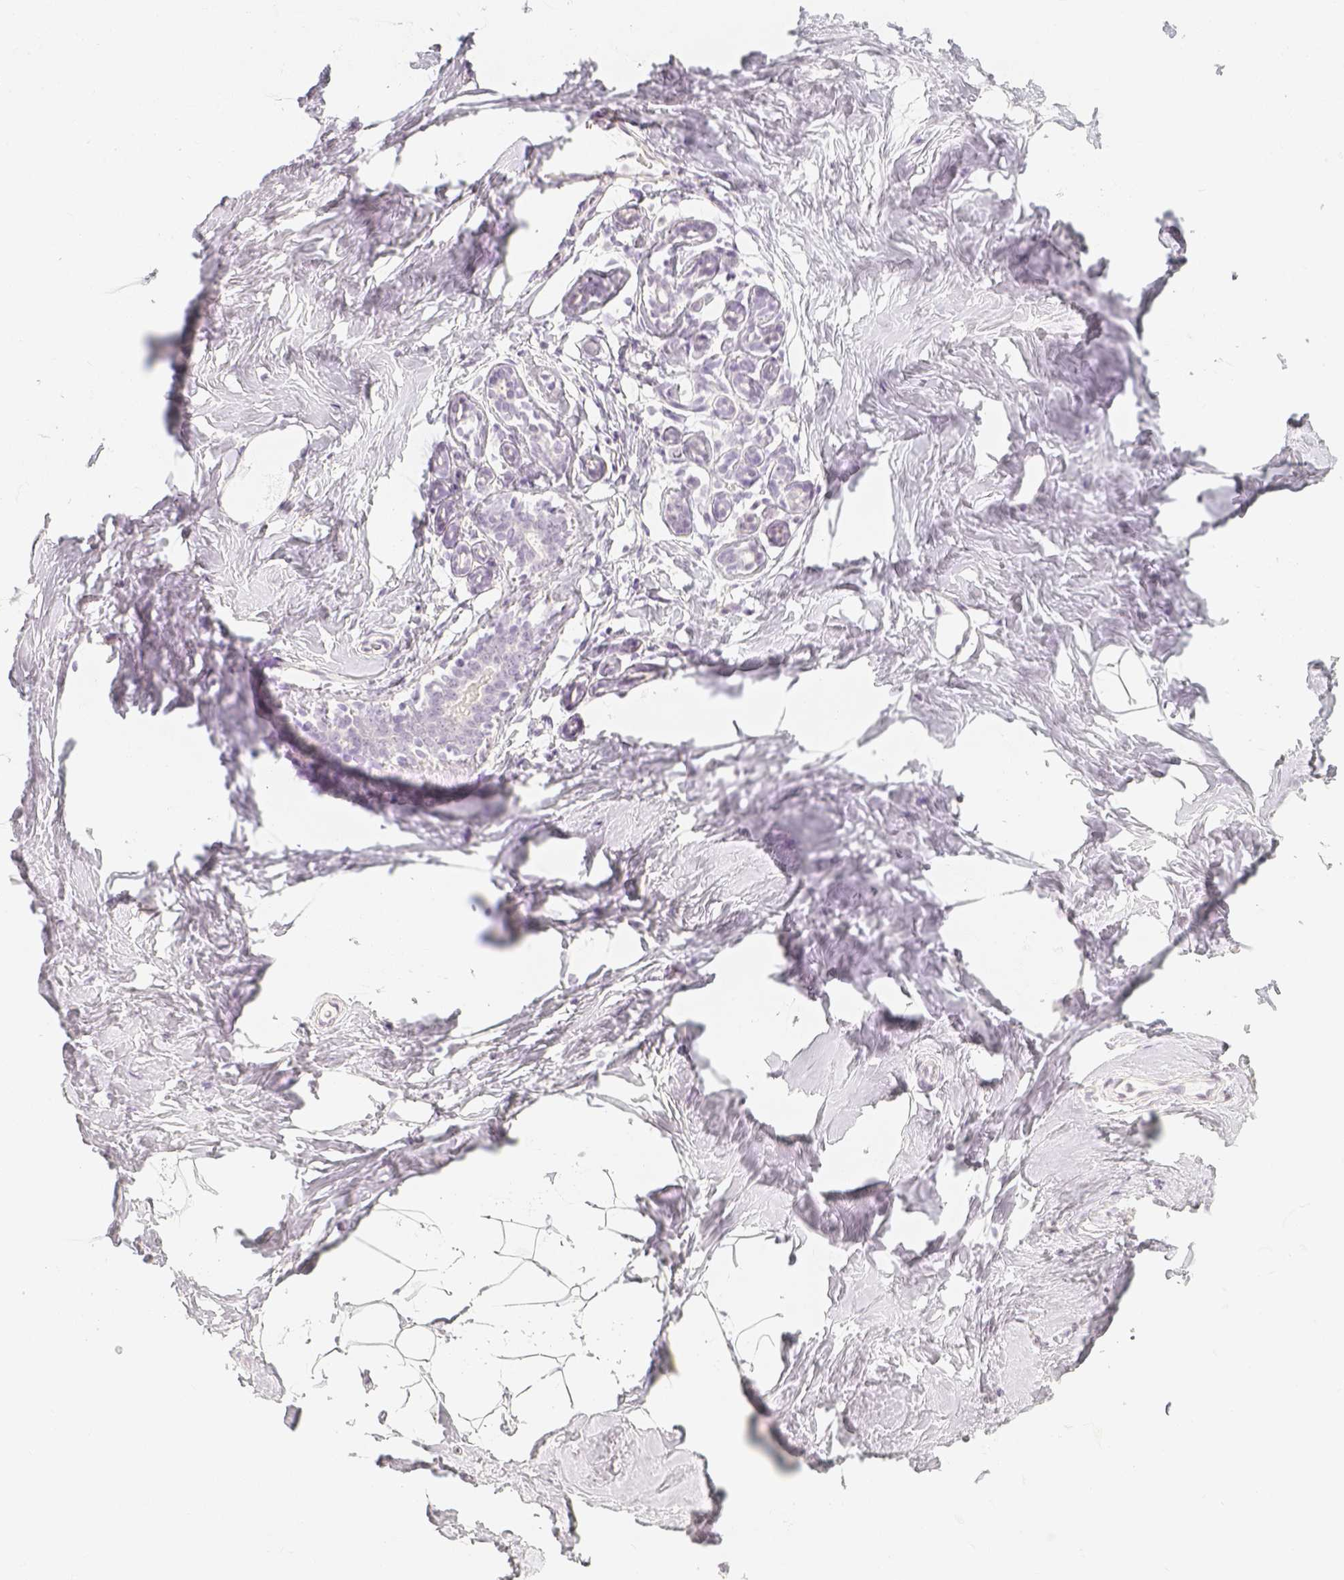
{"staining": {"intensity": "negative", "quantity": "none", "location": "none"}, "tissue": "breast", "cell_type": "Adipocytes", "image_type": "normal", "snomed": [{"axis": "morphology", "description": "Normal tissue, NOS"}, {"axis": "topography", "description": "Breast"}], "caption": "Adipocytes show no significant protein positivity in unremarkable breast.", "gene": "SLC18A1", "patient": {"sex": "female", "age": 32}}